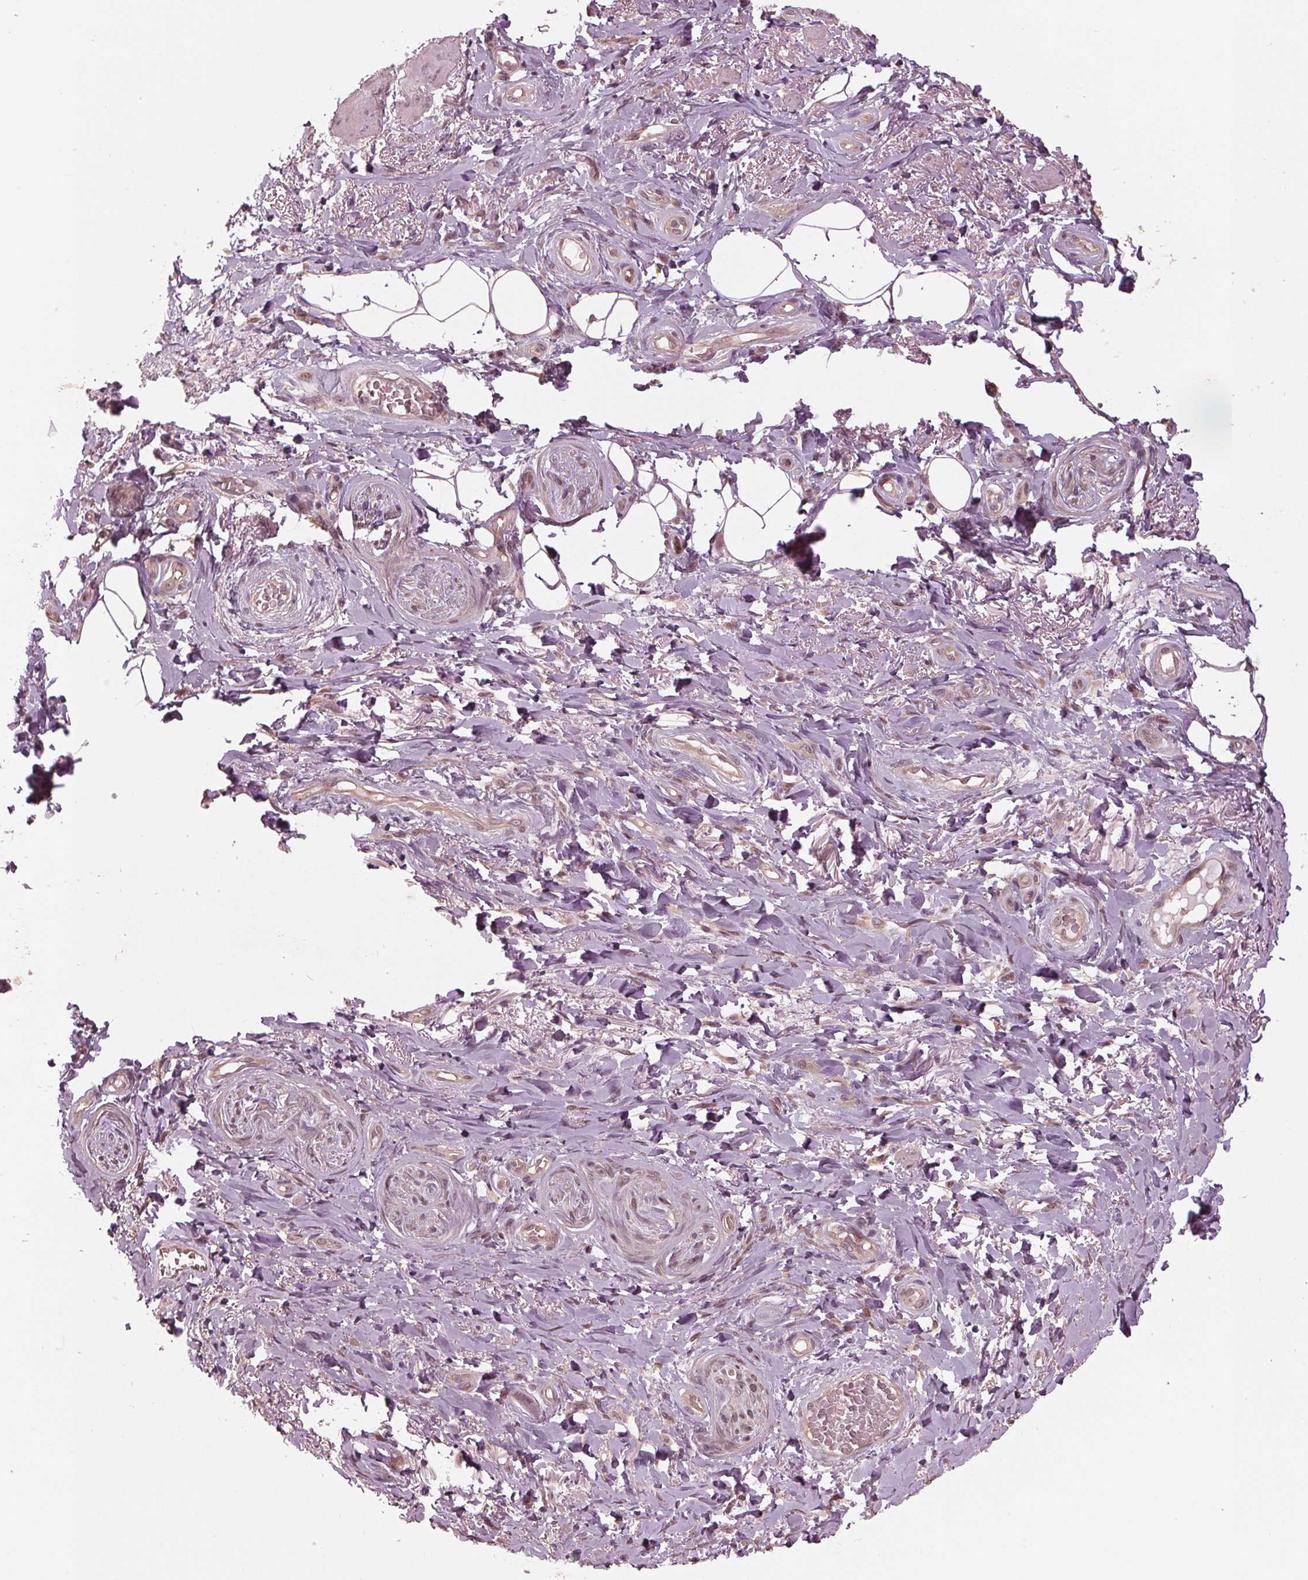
{"staining": {"intensity": "negative", "quantity": "none", "location": "none"}, "tissue": "adipose tissue", "cell_type": "Adipocytes", "image_type": "normal", "snomed": [{"axis": "morphology", "description": "Normal tissue, NOS"}, {"axis": "topography", "description": "Anal"}, {"axis": "topography", "description": "Peripheral nerve tissue"}], "caption": "This is a image of IHC staining of normal adipose tissue, which shows no positivity in adipocytes. (DAB (3,3'-diaminobenzidine) IHC with hematoxylin counter stain).", "gene": "ZNF471", "patient": {"sex": "male", "age": 53}}